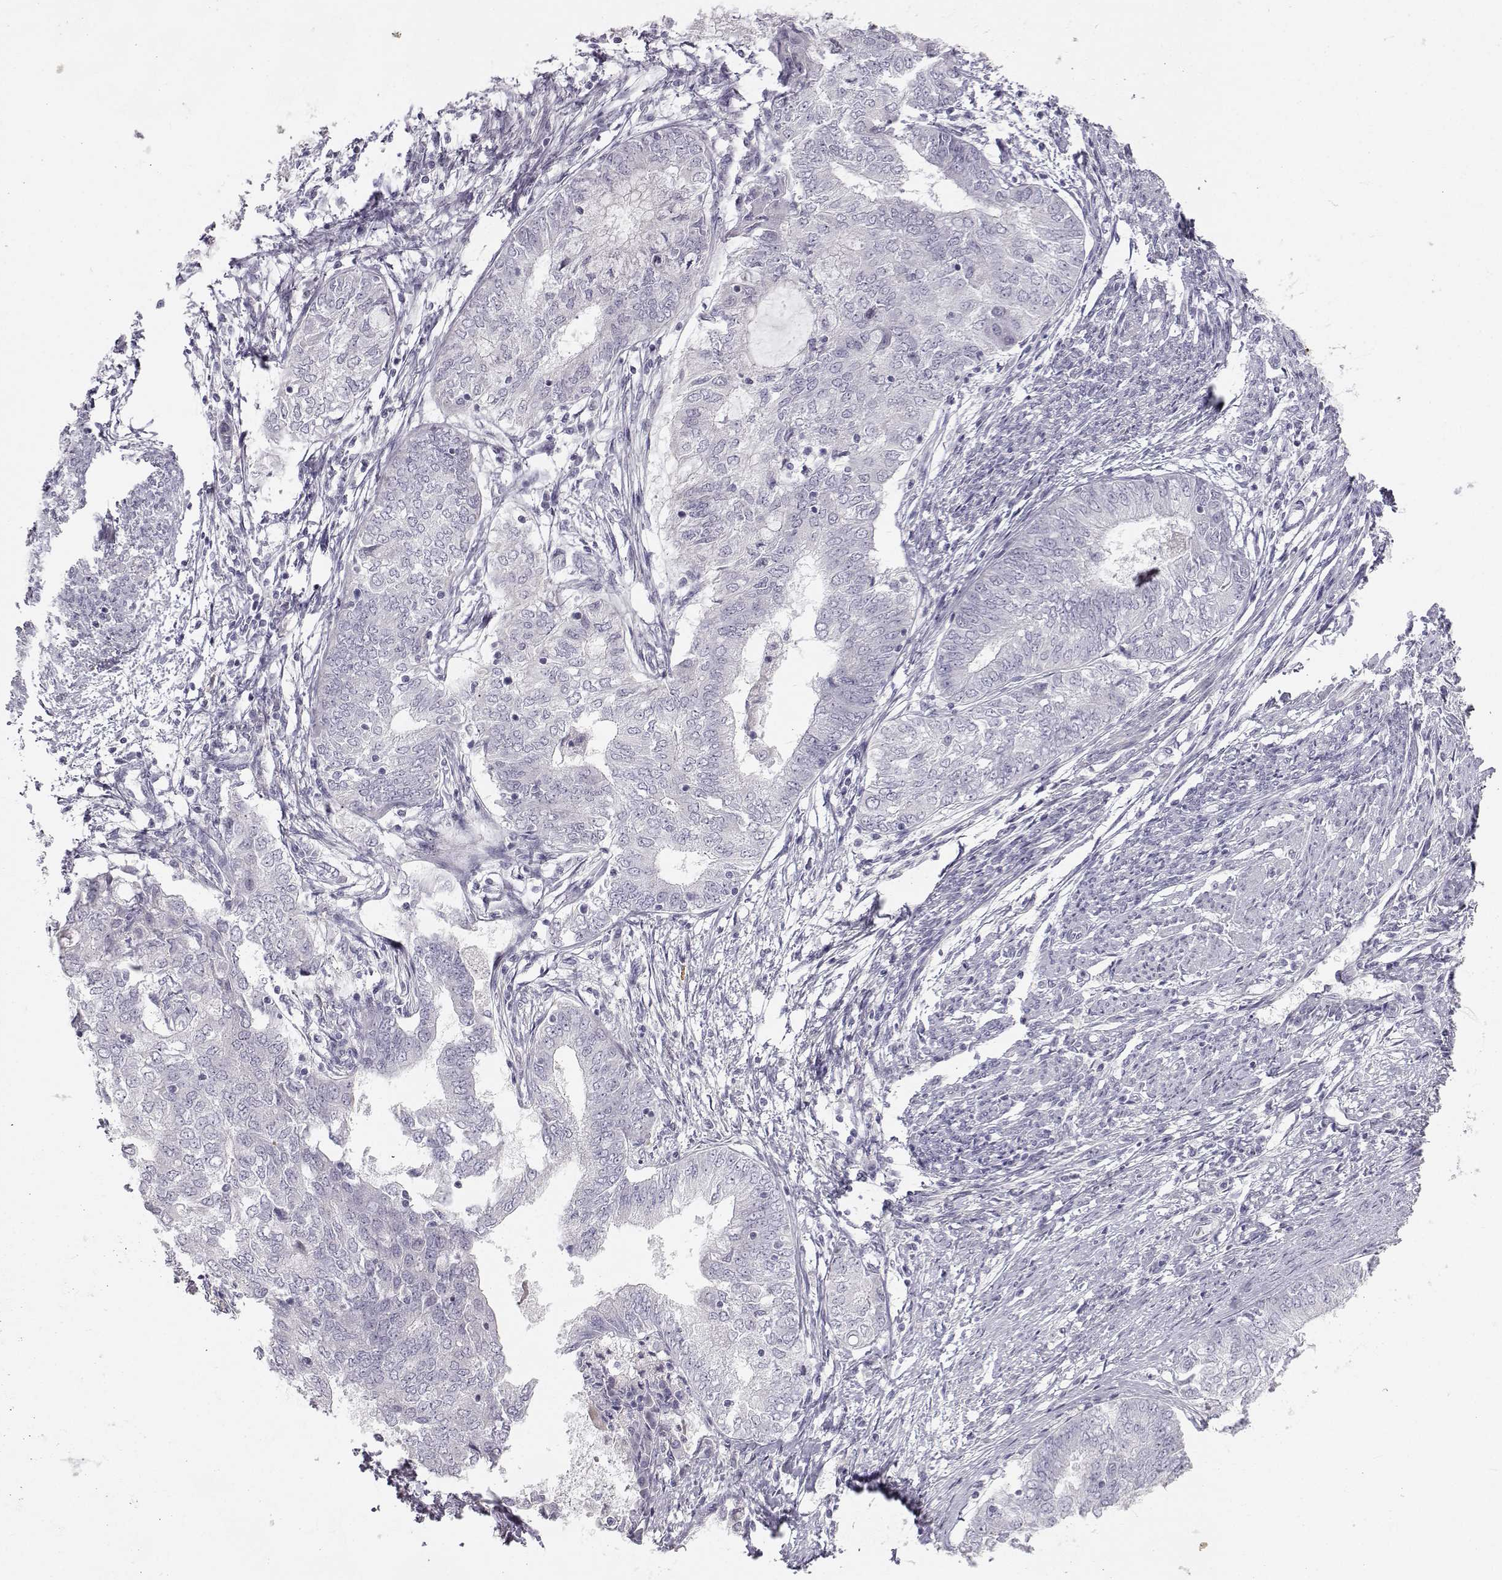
{"staining": {"intensity": "negative", "quantity": "none", "location": "none"}, "tissue": "endometrial cancer", "cell_type": "Tumor cells", "image_type": "cancer", "snomed": [{"axis": "morphology", "description": "Adenocarcinoma, NOS"}, {"axis": "topography", "description": "Endometrium"}], "caption": "Immunohistochemistry histopathology image of endometrial cancer stained for a protein (brown), which displays no staining in tumor cells.", "gene": "ZNF185", "patient": {"sex": "female", "age": 62}}